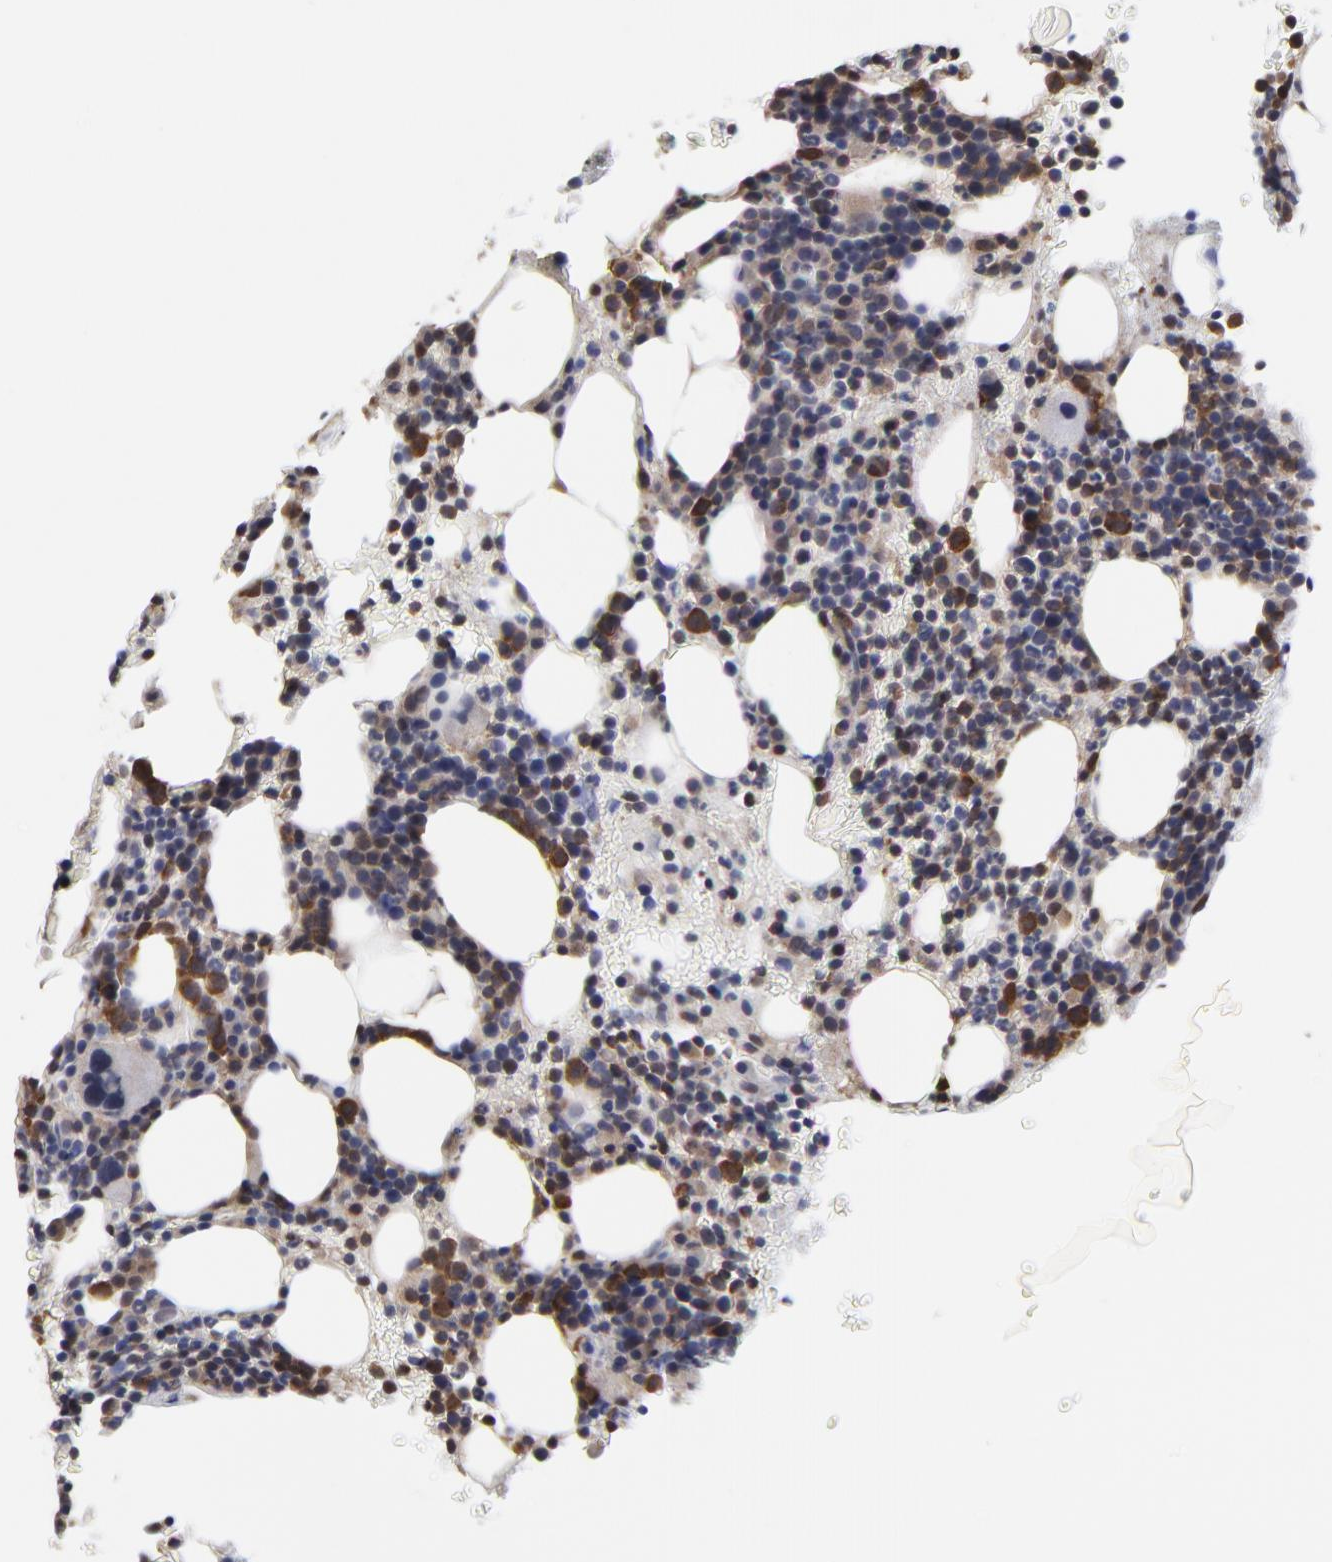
{"staining": {"intensity": "moderate", "quantity": "25%-75%", "location": "cytoplasmic/membranous,nuclear"}, "tissue": "bone marrow", "cell_type": "Hematopoietic cells", "image_type": "normal", "snomed": [{"axis": "morphology", "description": "Normal tissue, NOS"}, {"axis": "topography", "description": "Bone marrow"}], "caption": "About 25%-75% of hematopoietic cells in benign human bone marrow reveal moderate cytoplasmic/membranous,nuclear protein positivity as visualized by brown immunohistochemical staining.", "gene": "CCT2", "patient": {"sex": "male", "age": 86}}